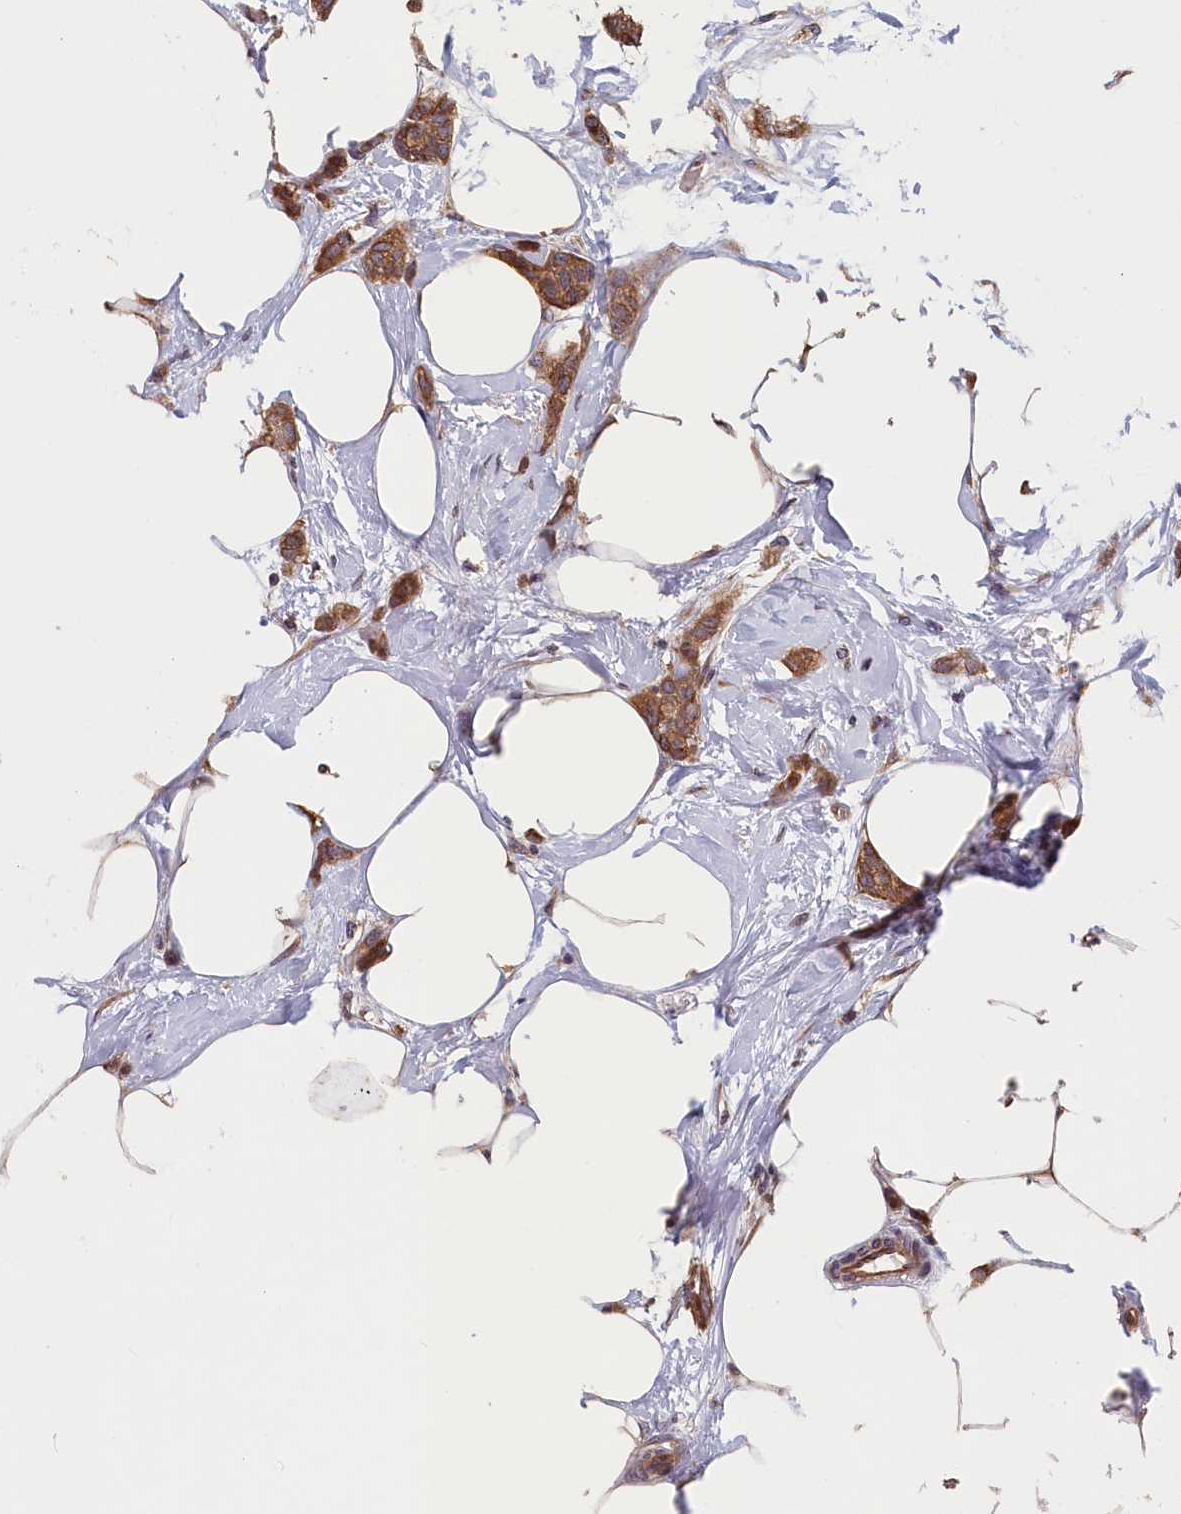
{"staining": {"intensity": "moderate", "quantity": ">75%", "location": "cytoplasmic/membranous"}, "tissue": "breast cancer", "cell_type": "Tumor cells", "image_type": "cancer", "snomed": [{"axis": "morphology", "description": "Duct carcinoma"}, {"axis": "topography", "description": "Breast"}], "caption": "DAB immunohistochemical staining of breast invasive ductal carcinoma exhibits moderate cytoplasmic/membranous protein staining in about >75% of tumor cells.", "gene": "TMEM116", "patient": {"sex": "female", "age": 72}}